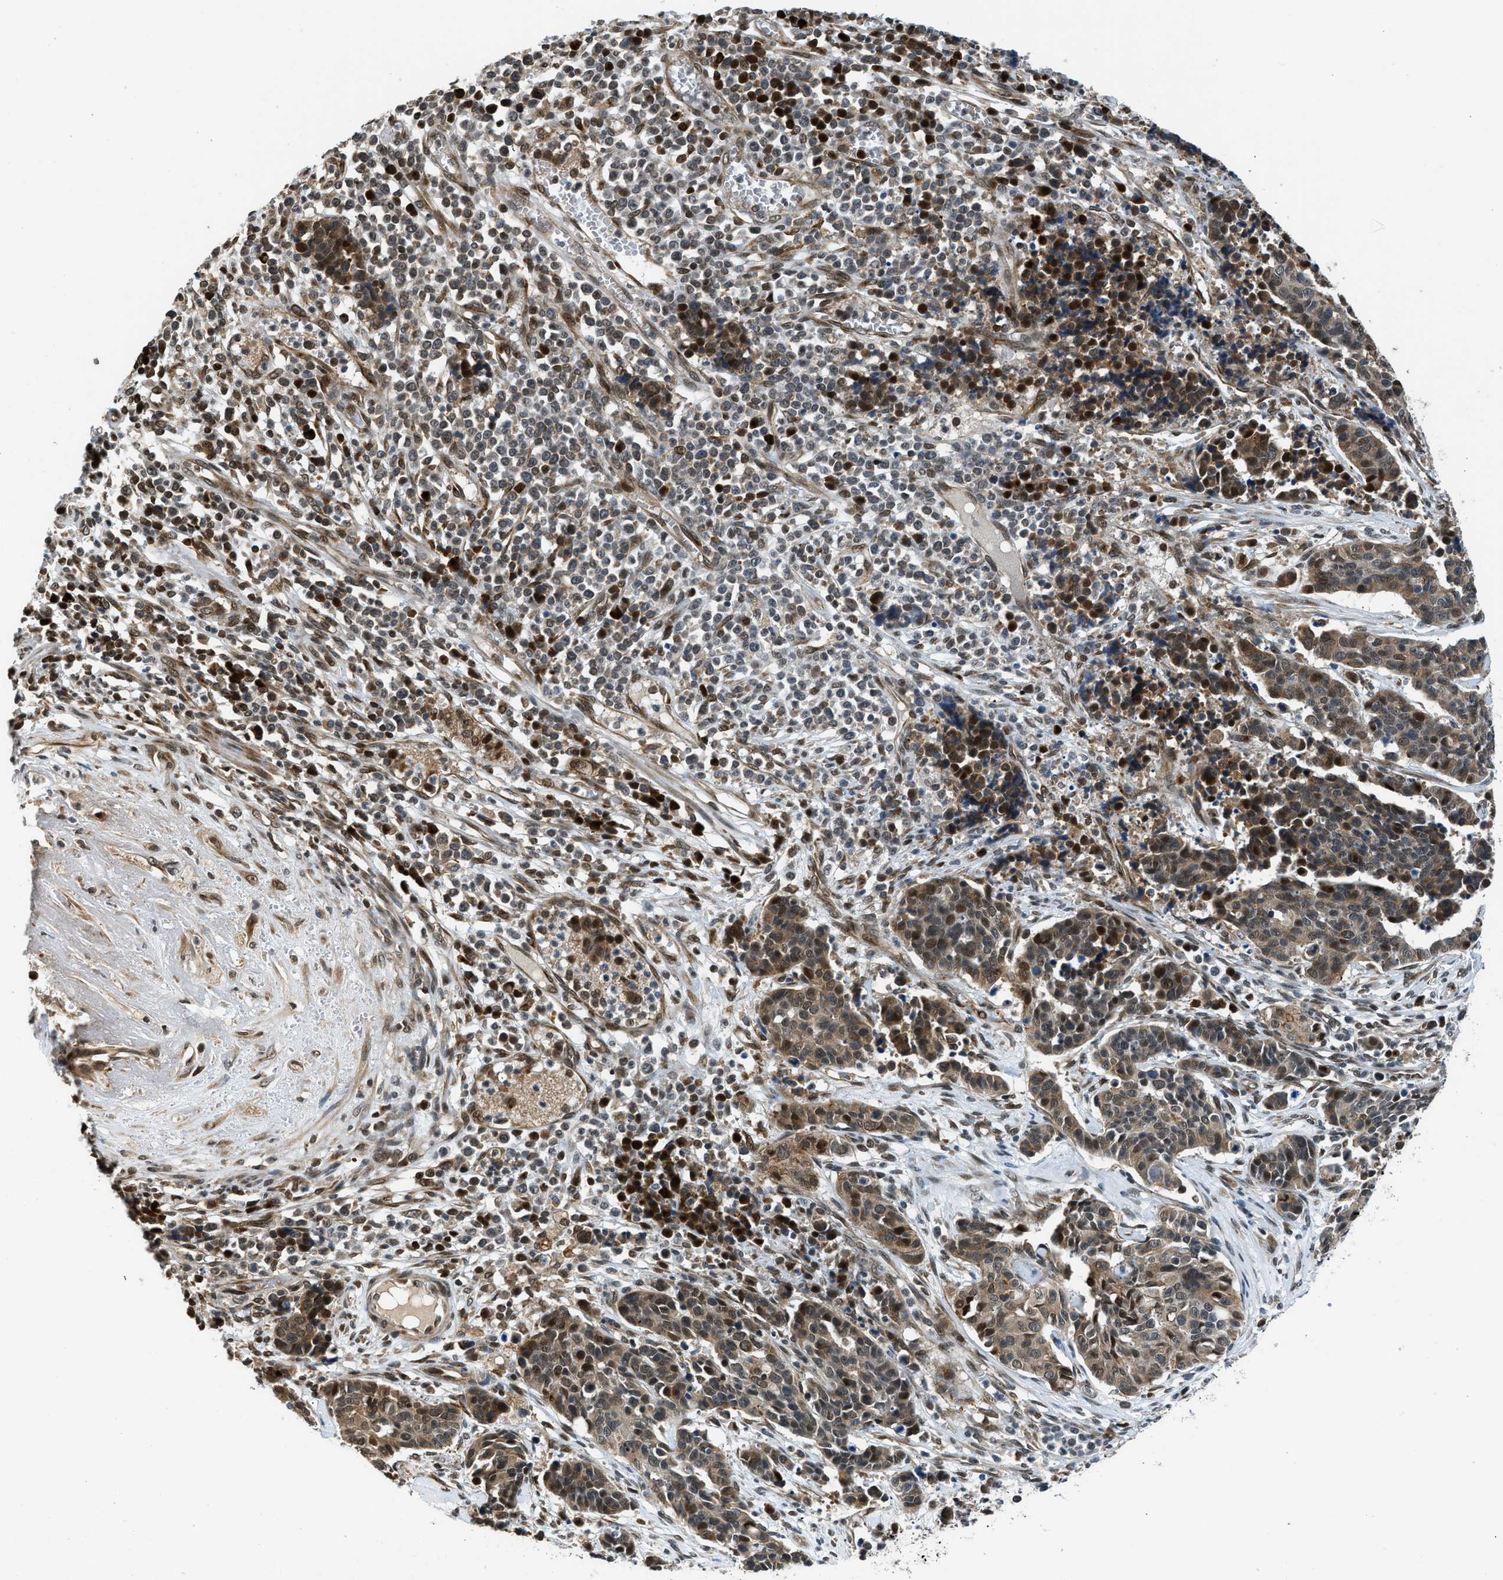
{"staining": {"intensity": "moderate", "quantity": ">75%", "location": "cytoplasmic/membranous,nuclear"}, "tissue": "cervical cancer", "cell_type": "Tumor cells", "image_type": "cancer", "snomed": [{"axis": "morphology", "description": "Squamous cell carcinoma, NOS"}, {"axis": "topography", "description": "Cervix"}], "caption": "Moderate cytoplasmic/membranous and nuclear protein positivity is identified in about >75% of tumor cells in cervical cancer.", "gene": "RETREG3", "patient": {"sex": "female", "age": 35}}